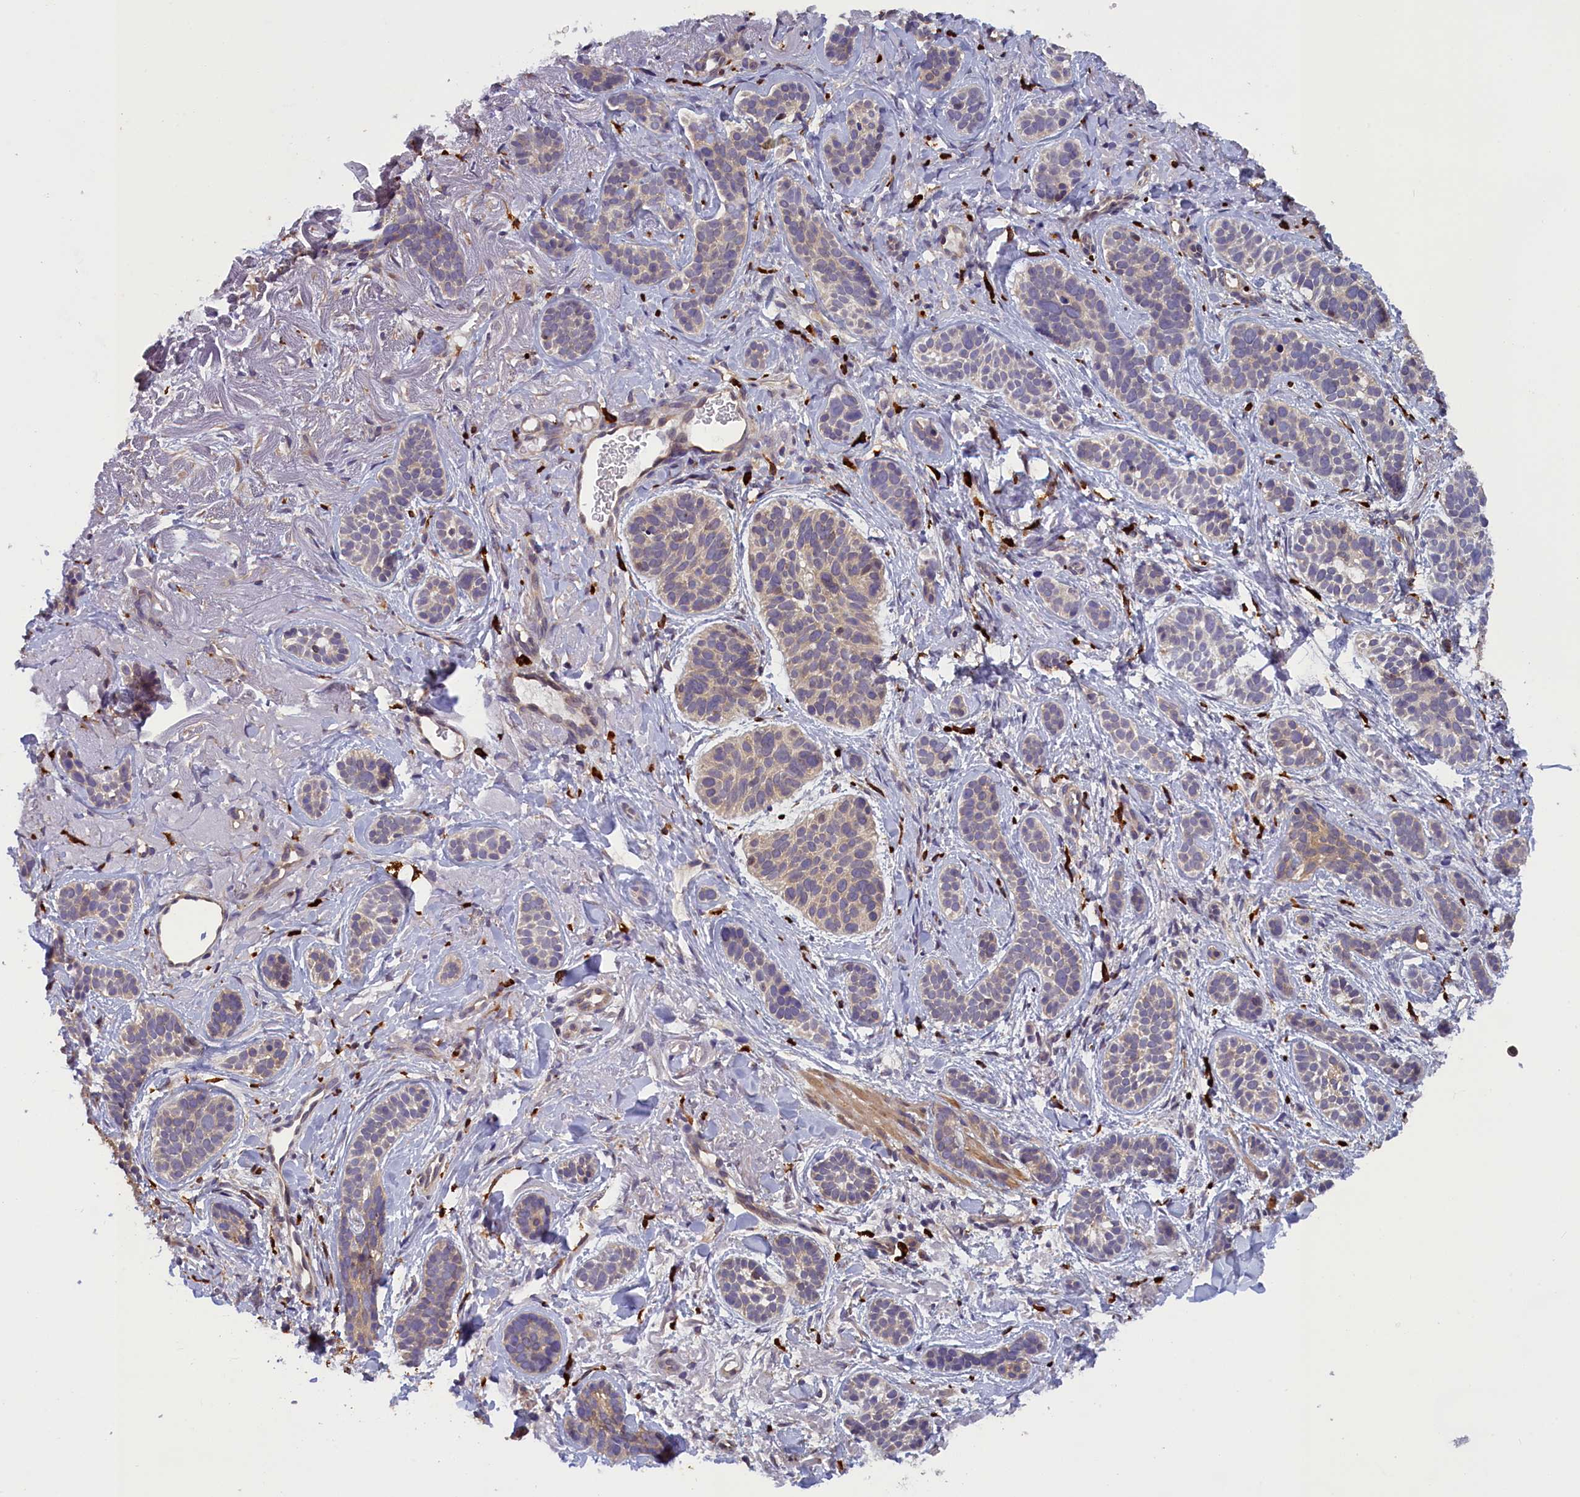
{"staining": {"intensity": "weak", "quantity": "<25%", "location": "cytoplasmic/membranous"}, "tissue": "skin cancer", "cell_type": "Tumor cells", "image_type": "cancer", "snomed": [{"axis": "morphology", "description": "Basal cell carcinoma"}, {"axis": "topography", "description": "Skin"}], "caption": "Tumor cells are negative for protein expression in human skin basal cell carcinoma.", "gene": "CCDC9B", "patient": {"sex": "male", "age": 71}}